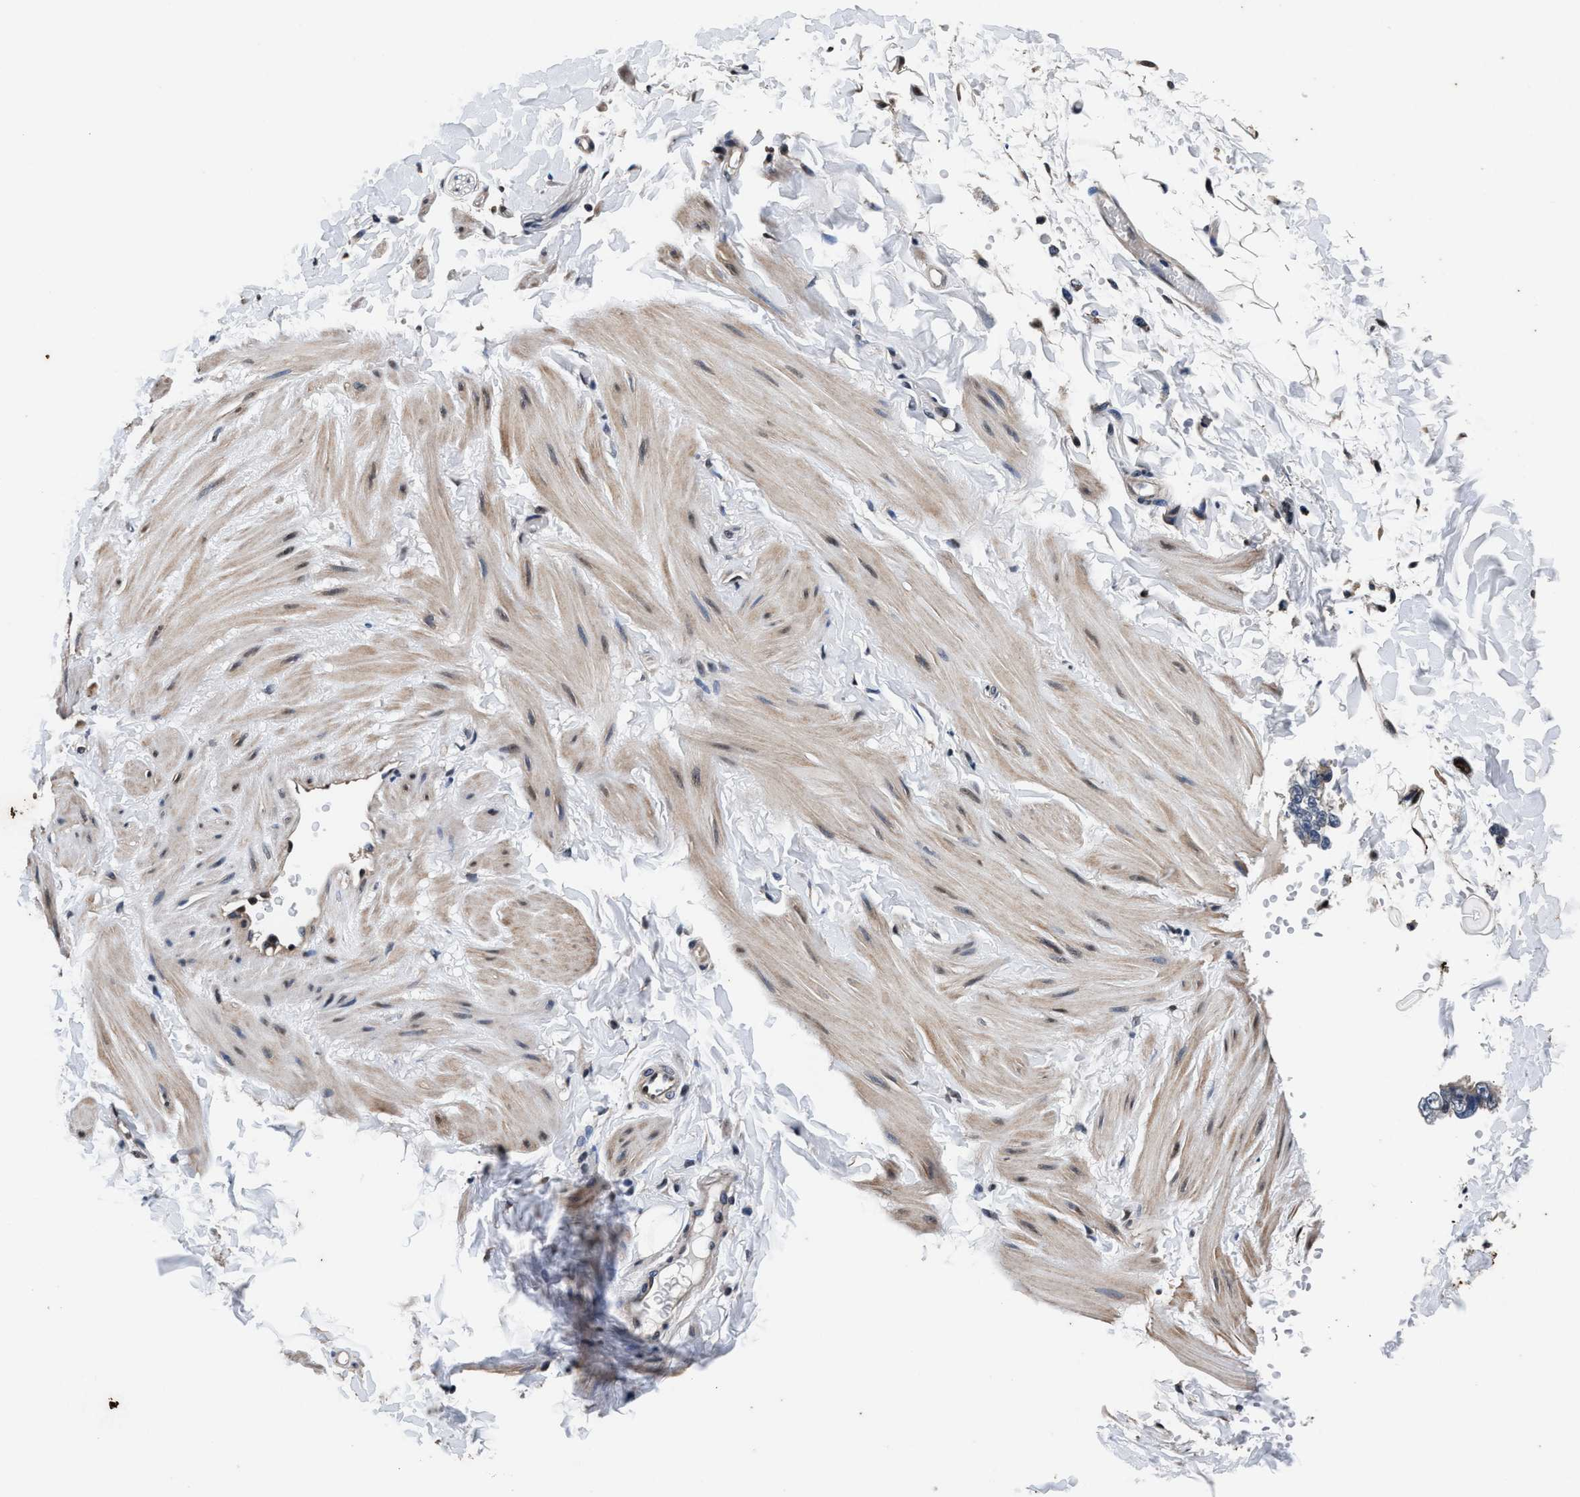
{"staining": {"intensity": "weak", "quantity": ">75%", "location": "cytoplasmic/membranous"}, "tissue": "adipose tissue", "cell_type": "Adipocytes", "image_type": "normal", "snomed": [{"axis": "morphology", "description": "Normal tissue, NOS"}, {"axis": "topography", "description": "Adipose tissue"}, {"axis": "topography", "description": "Vascular tissue"}, {"axis": "topography", "description": "Peripheral nerve tissue"}], "caption": "Adipocytes reveal low levels of weak cytoplasmic/membranous staining in approximately >75% of cells in normal adipose tissue. The staining was performed using DAB (3,3'-diaminobenzidine) to visualize the protein expression in brown, while the nuclei were stained in blue with hematoxylin (Magnification: 20x).", "gene": "USP16", "patient": {"sex": "male", "age": 25}}